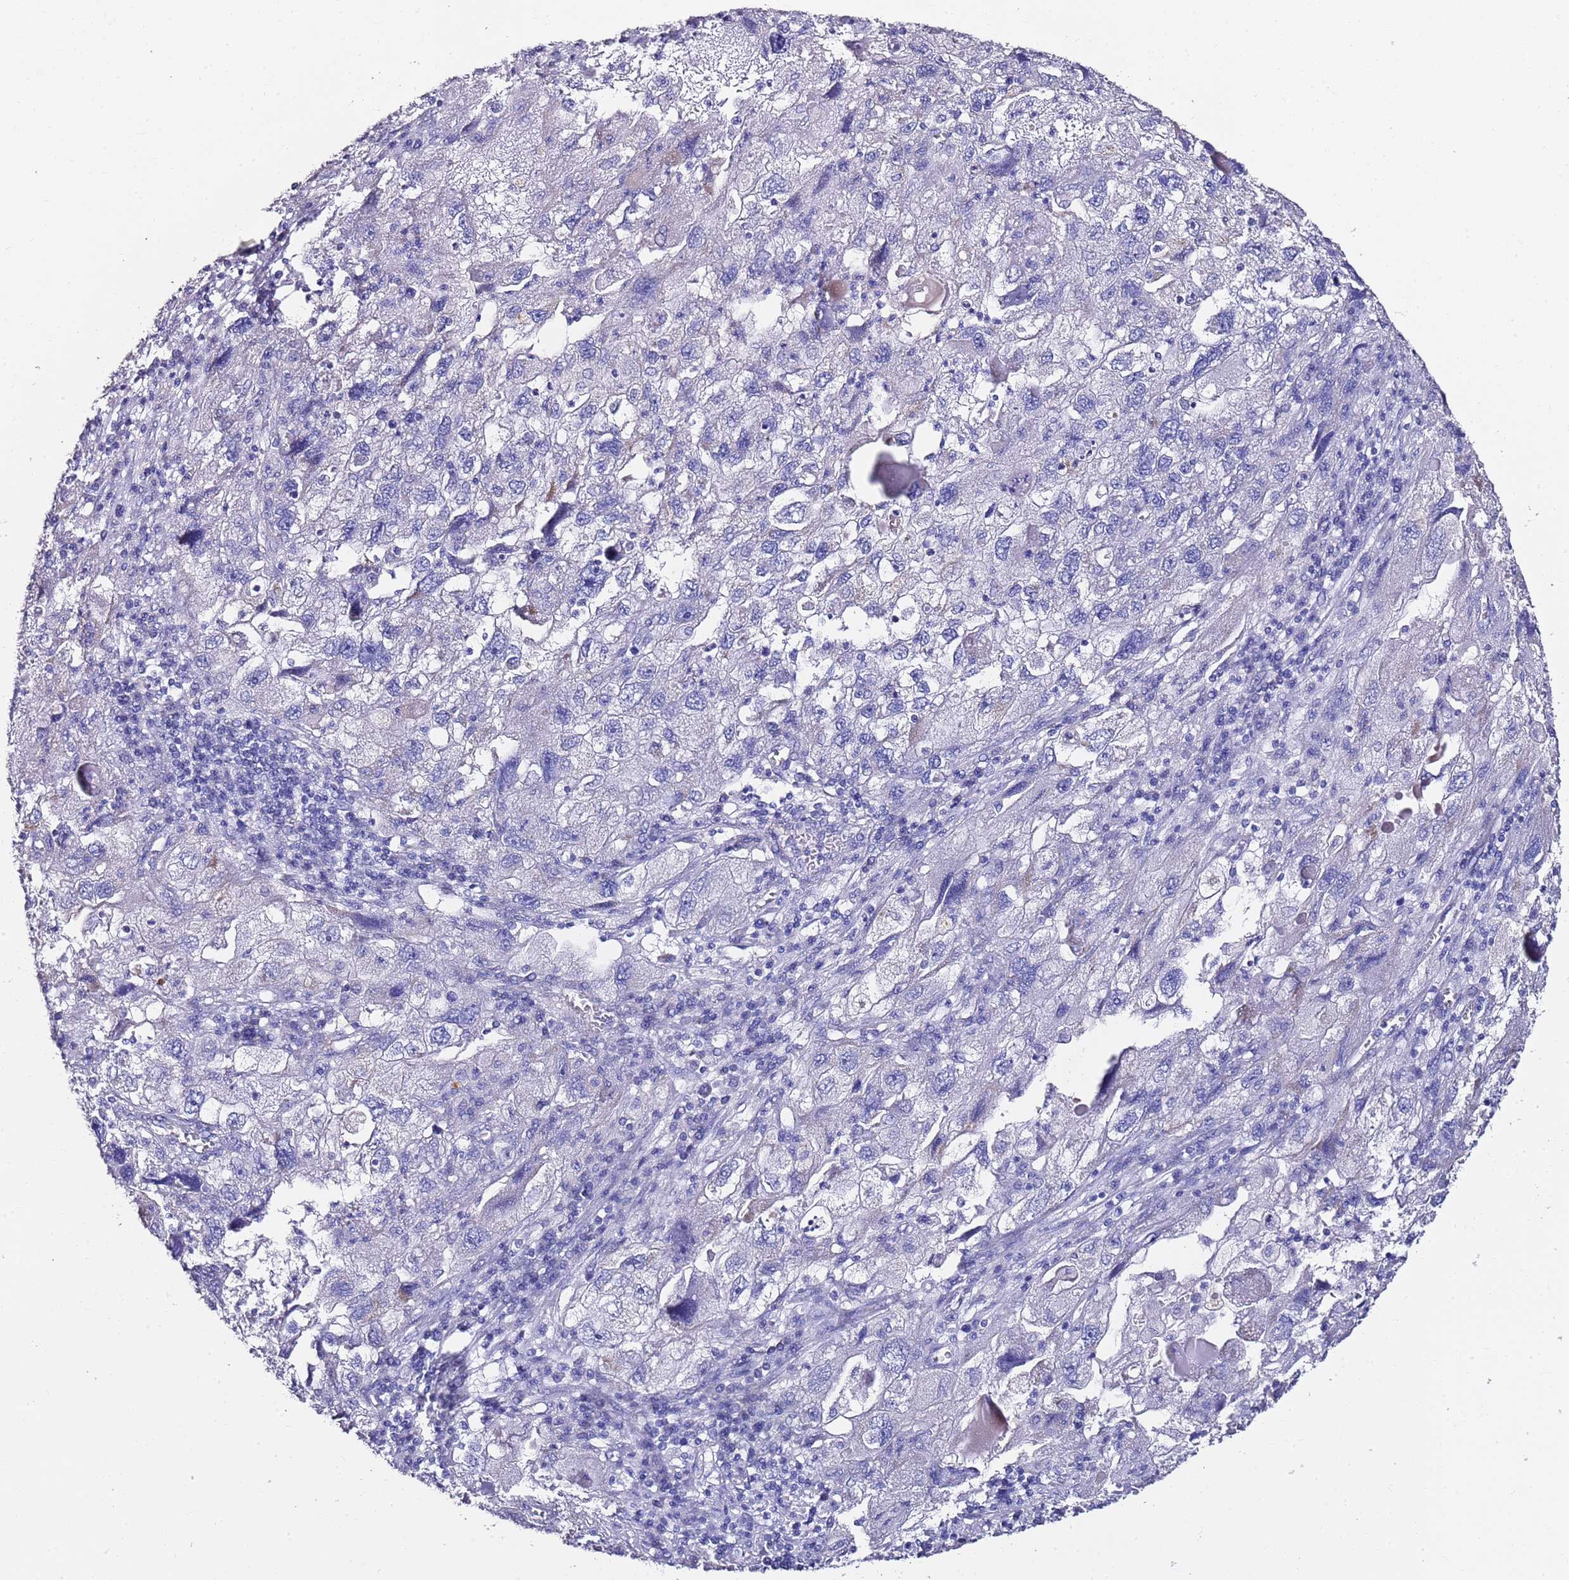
{"staining": {"intensity": "negative", "quantity": "none", "location": "none"}, "tissue": "endometrial cancer", "cell_type": "Tumor cells", "image_type": "cancer", "snomed": [{"axis": "morphology", "description": "Adenocarcinoma, NOS"}, {"axis": "topography", "description": "Endometrium"}], "caption": "This is an immunohistochemistry micrograph of human endometrial cancer (adenocarcinoma). There is no positivity in tumor cells.", "gene": "MYBPC3", "patient": {"sex": "female", "age": 49}}